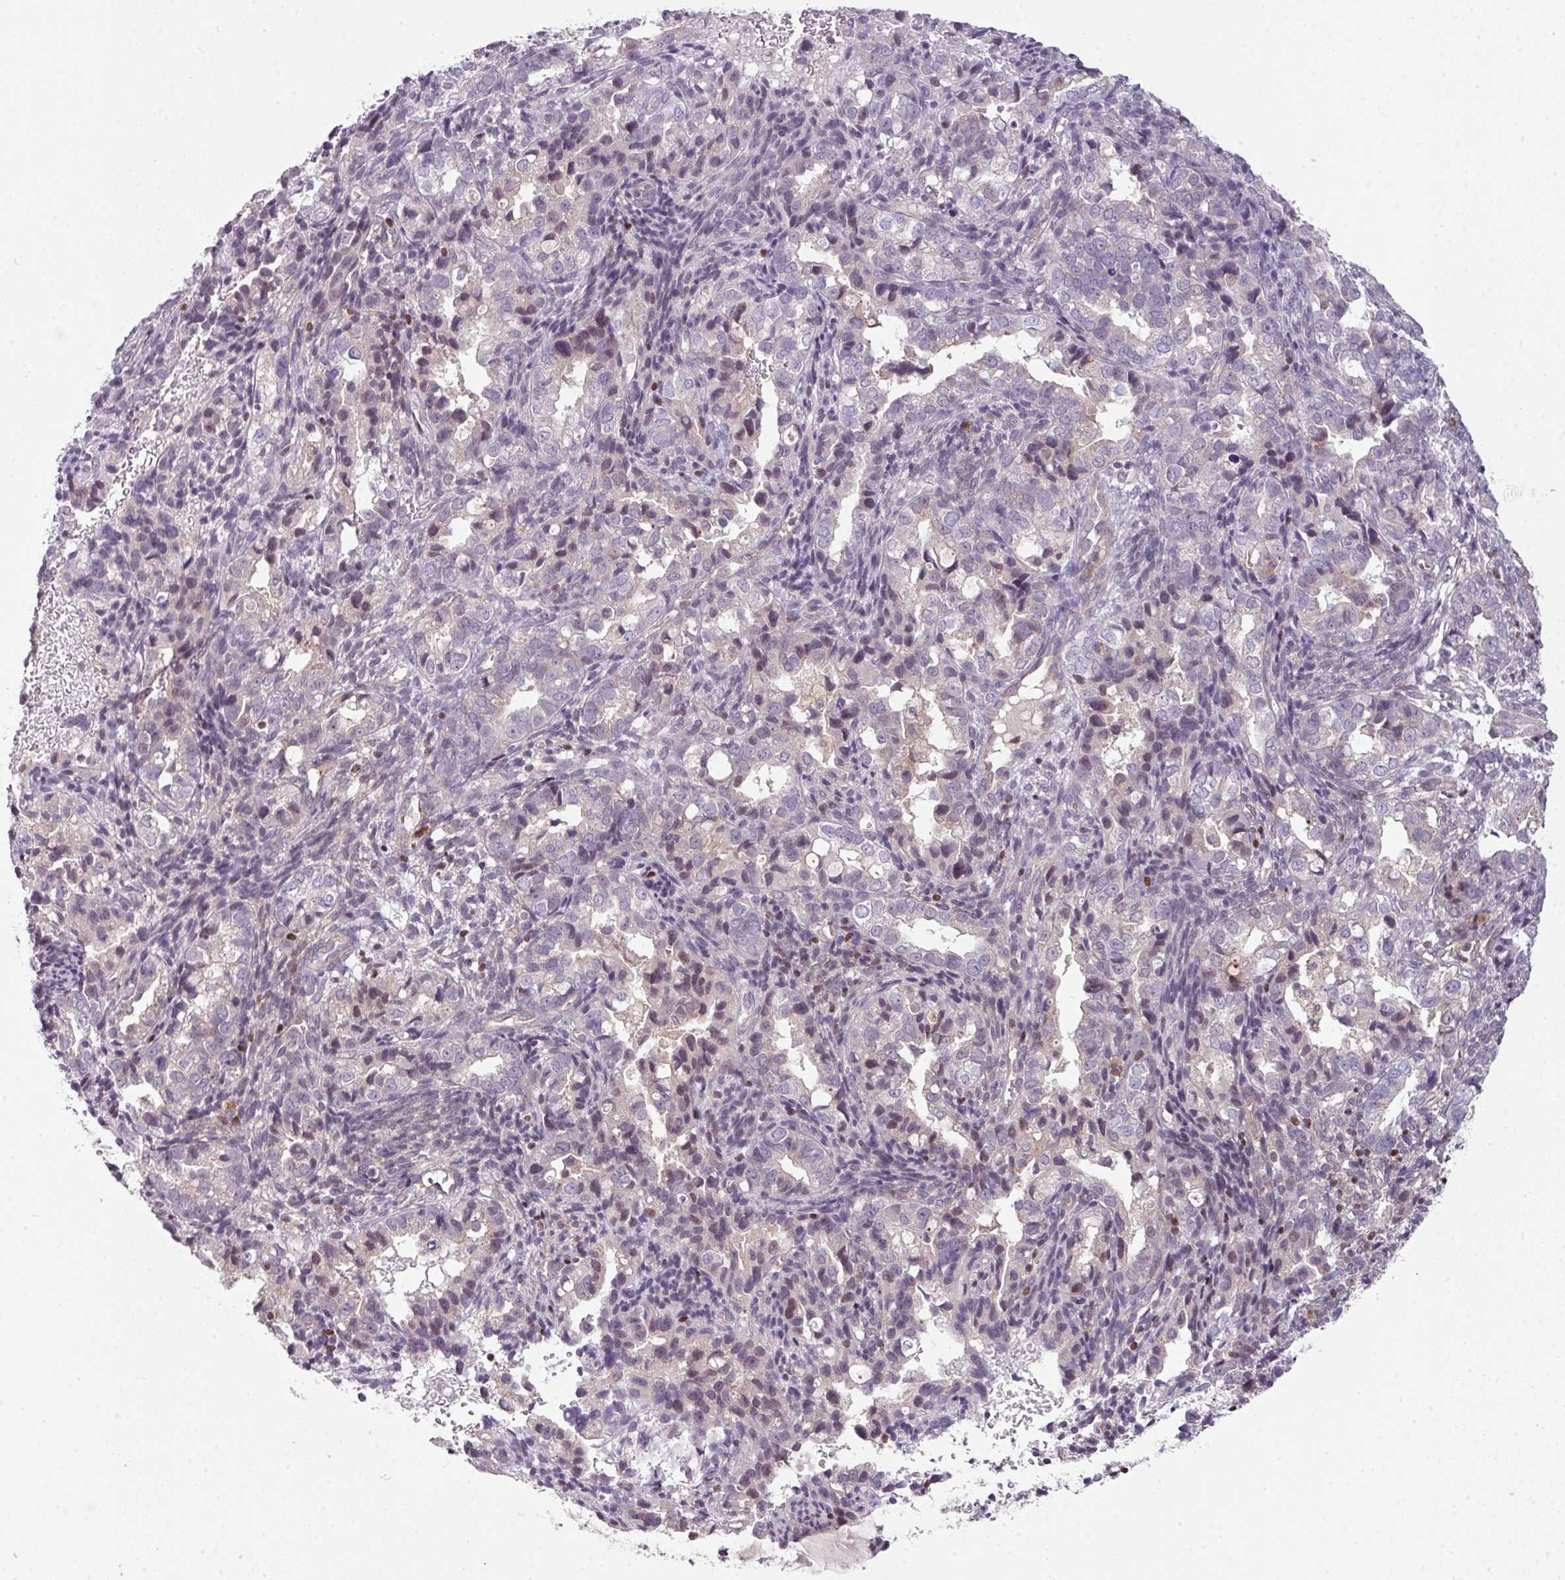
{"staining": {"intensity": "negative", "quantity": "none", "location": "none"}, "tissue": "endometrial cancer", "cell_type": "Tumor cells", "image_type": "cancer", "snomed": [{"axis": "morphology", "description": "Adenocarcinoma, NOS"}, {"axis": "topography", "description": "Endometrium"}], "caption": "Immunohistochemical staining of adenocarcinoma (endometrial) reveals no significant staining in tumor cells. (Brightfield microscopy of DAB (3,3'-diaminobenzidine) immunohistochemistry at high magnification).", "gene": "STAT5A", "patient": {"sex": "female", "age": 57}}